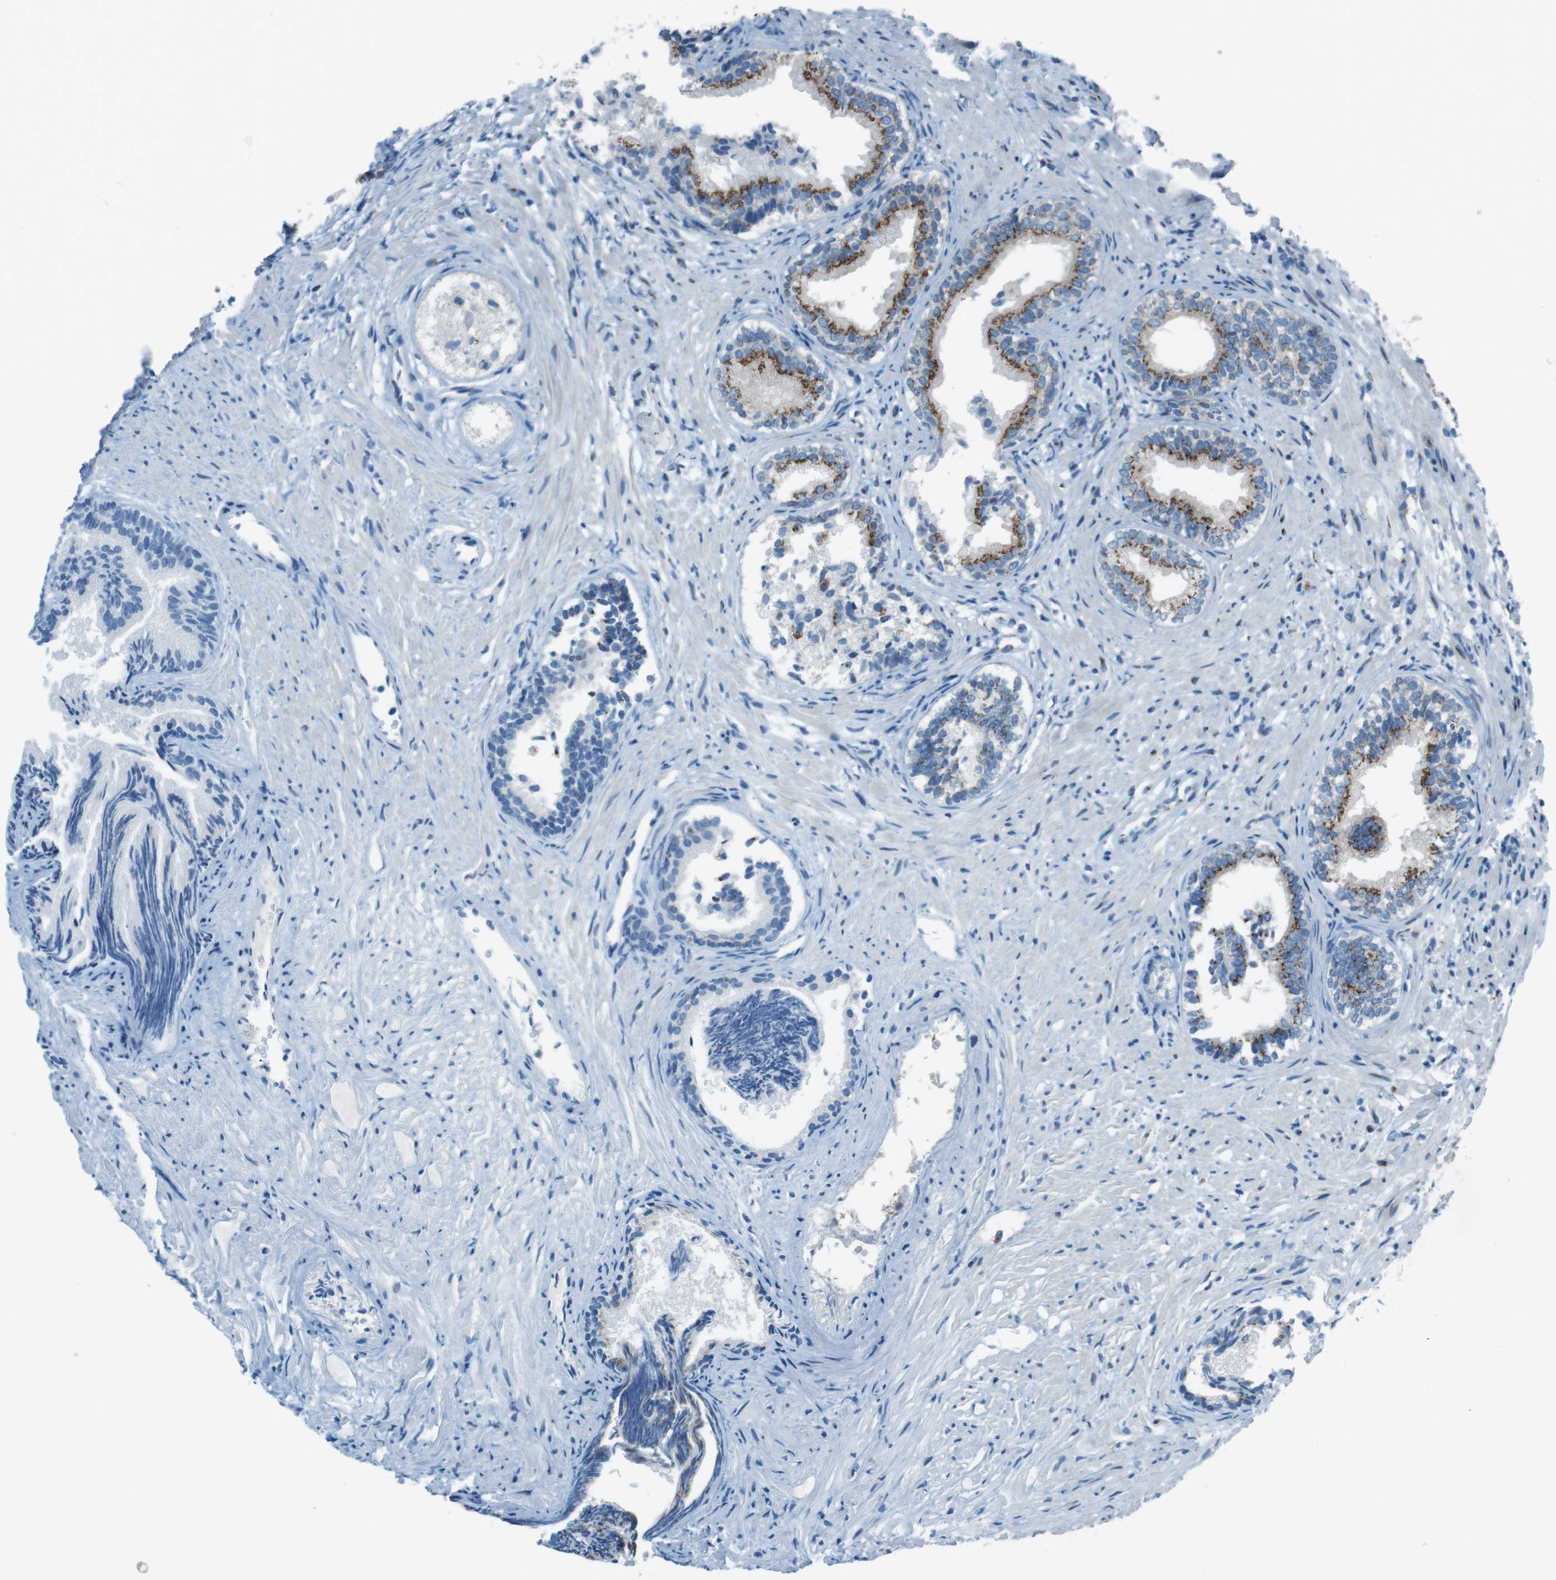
{"staining": {"intensity": "moderate", "quantity": "25%-75%", "location": "cytoplasmic/membranous"}, "tissue": "prostate", "cell_type": "Glandular cells", "image_type": "normal", "snomed": [{"axis": "morphology", "description": "Normal tissue, NOS"}, {"axis": "topography", "description": "Prostate"}], "caption": "Human prostate stained for a protein (brown) reveals moderate cytoplasmic/membranous positive expression in about 25%-75% of glandular cells.", "gene": "TXNDC15", "patient": {"sex": "male", "age": 76}}